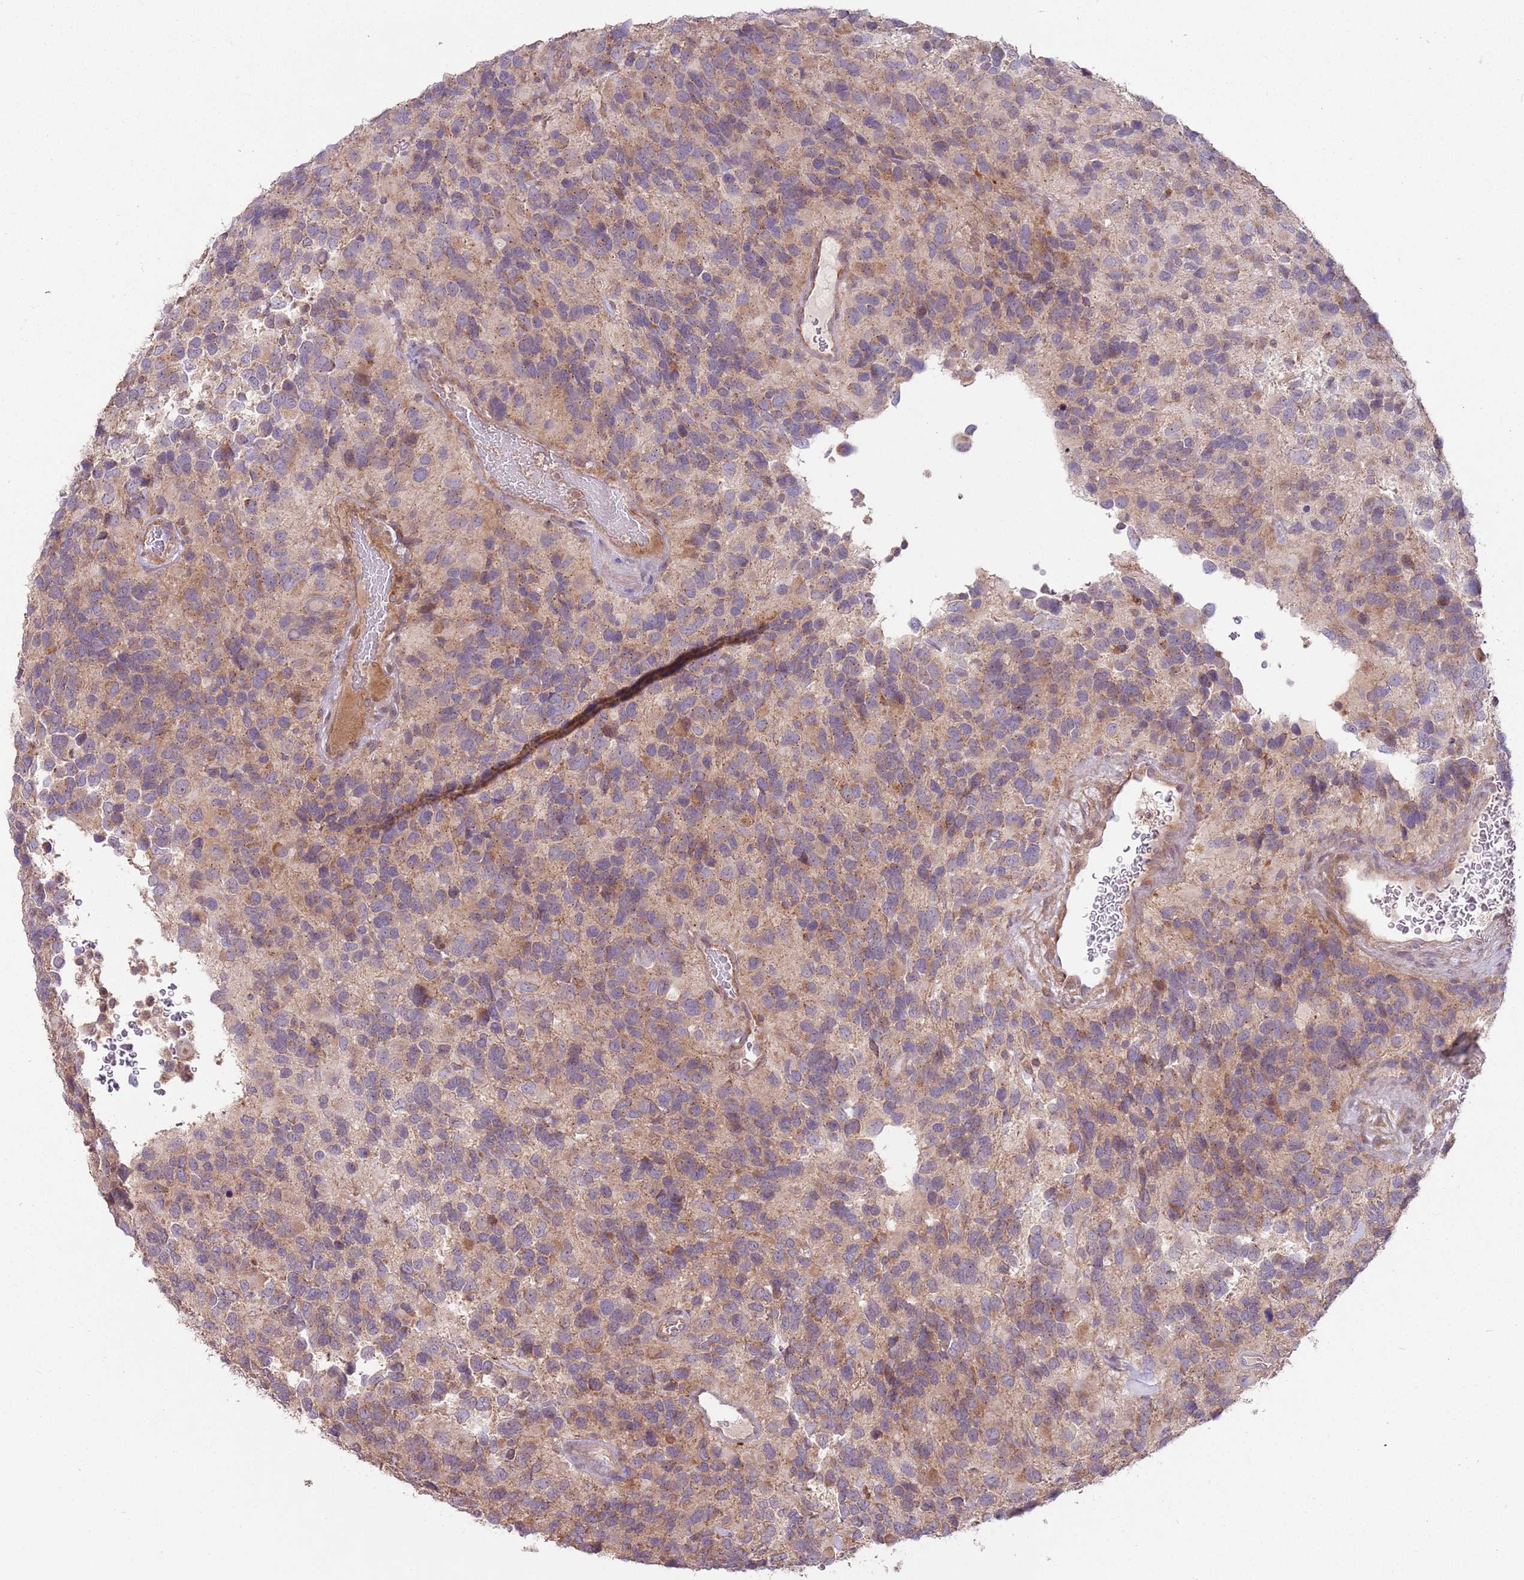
{"staining": {"intensity": "weak", "quantity": "25%-75%", "location": "cytoplasmic/membranous"}, "tissue": "glioma", "cell_type": "Tumor cells", "image_type": "cancer", "snomed": [{"axis": "morphology", "description": "Glioma, malignant, High grade"}, {"axis": "topography", "description": "Brain"}], "caption": "Immunohistochemistry (IHC) of human high-grade glioma (malignant) reveals low levels of weak cytoplasmic/membranous positivity in approximately 25%-75% of tumor cells. (DAB IHC, brown staining for protein, blue staining for nuclei).", "gene": "SPATA31D1", "patient": {"sex": "male", "age": 77}}